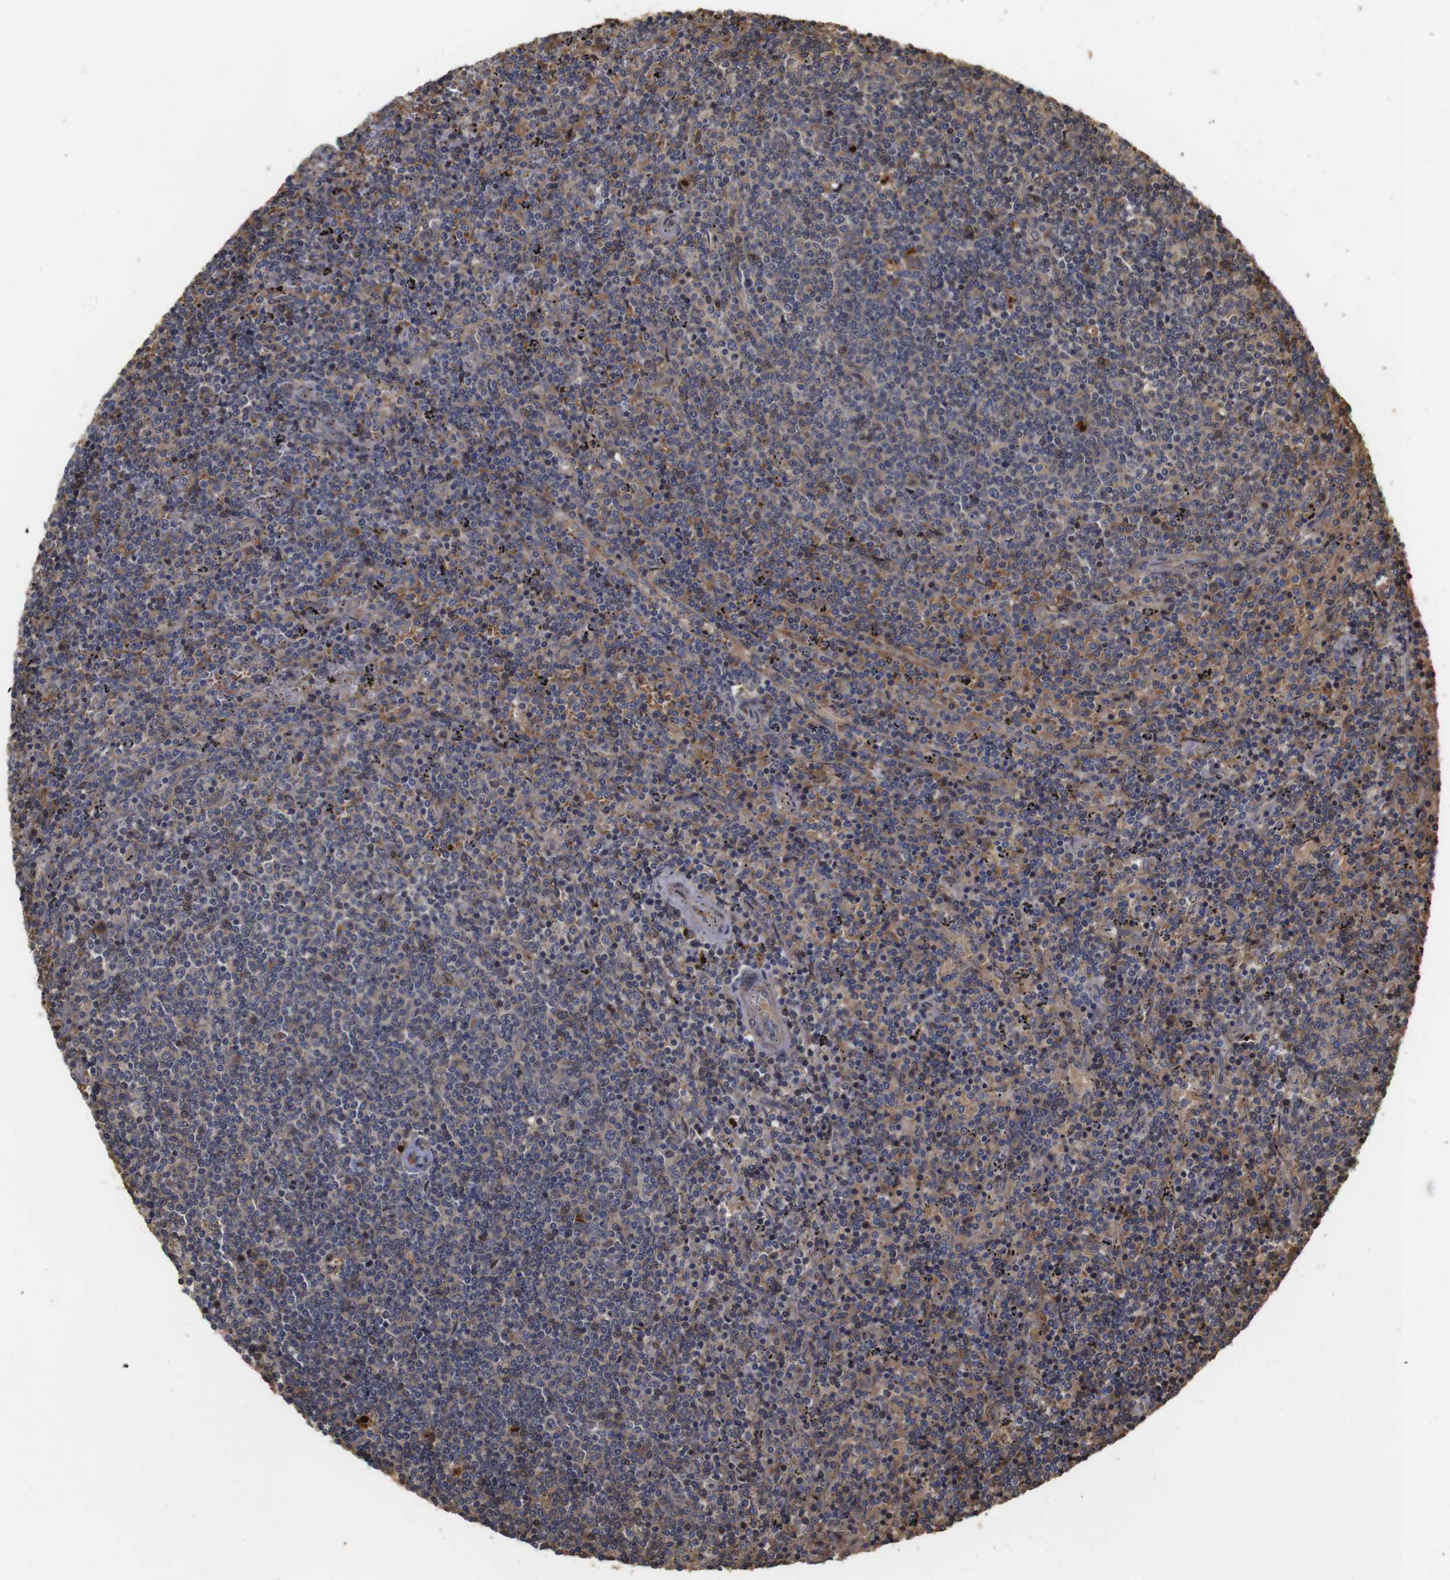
{"staining": {"intensity": "moderate", "quantity": ">75%", "location": "cytoplasmic/membranous"}, "tissue": "lymphoma", "cell_type": "Tumor cells", "image_type": "cancer", "snomed": [{"axis": "morphology", "description": "Malignant lymphoma, non-Hodgkin's type, Low grade"}, {"axis": "topography", "description": "Spleen"}], "caption": "Immunohistochemical staining of lymphoma demonstrates moderate cytoplasmic/membranous protein staining in about >75% of tumor cells.", "gene": "PTPN14", "patient": {"sex": "female", "age": 50}}